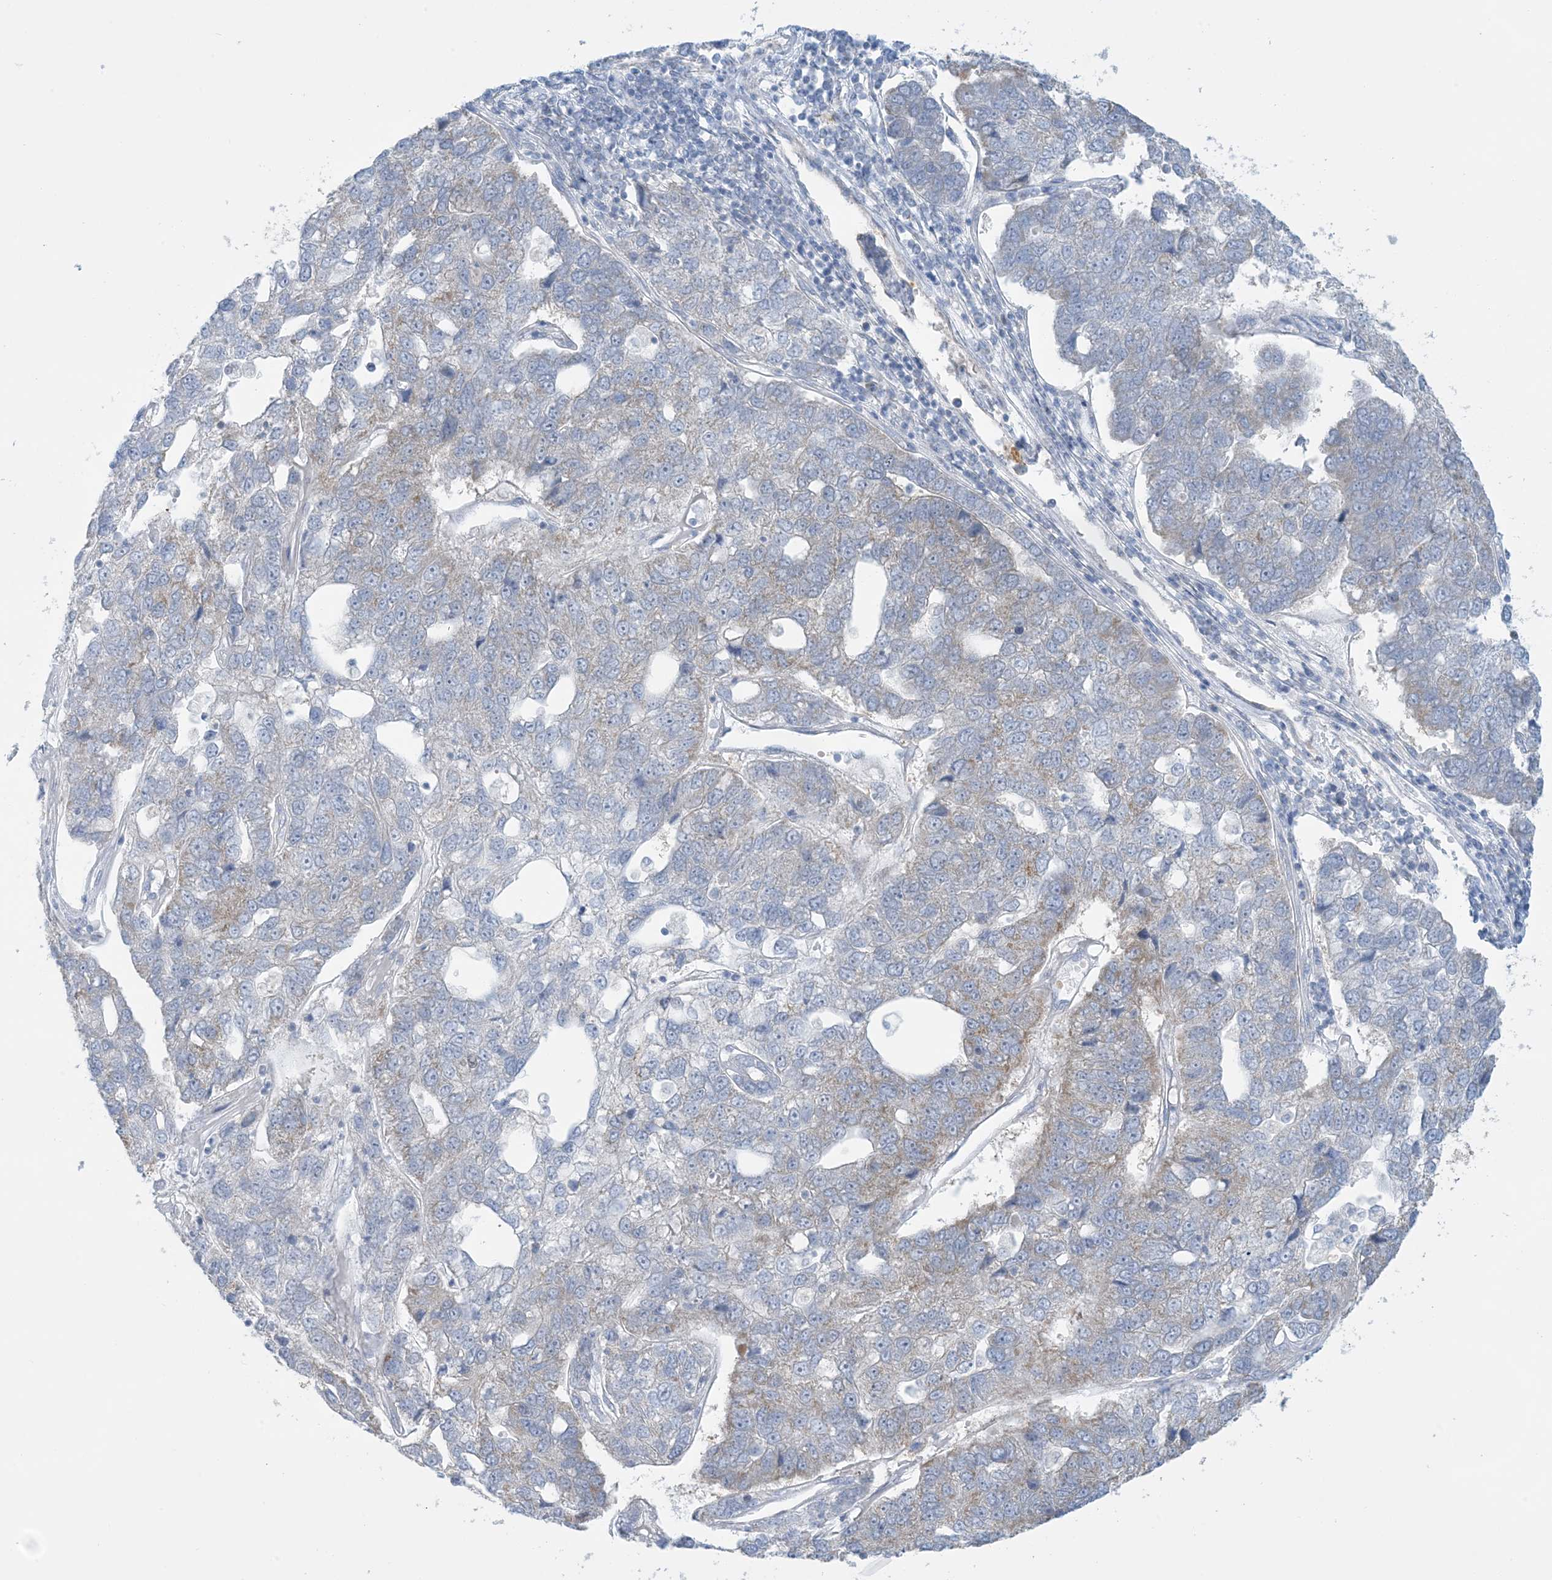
{"staining": {"intensity": "weak", "quantity": "<25%", "location": "cytoplasmic/membranous"}, "tissue": "pancreatic cancer", "cell_type": "Tumor cells", "image_type": "cancer", "snomed": [{"axis": "morphology", "description": "Adenocarcinoma, NOS"}, {"axis": "topography", "description": "Pancreas"}], "caption": "Tumor cells show no significant staining in pancreatic cancer. (DAB immunohistochemistry (IHC) visualized using brightfield microscopy, high magnification).", "gene": "MRPS18A", "patient": {"sex": "female", "age": 61}}